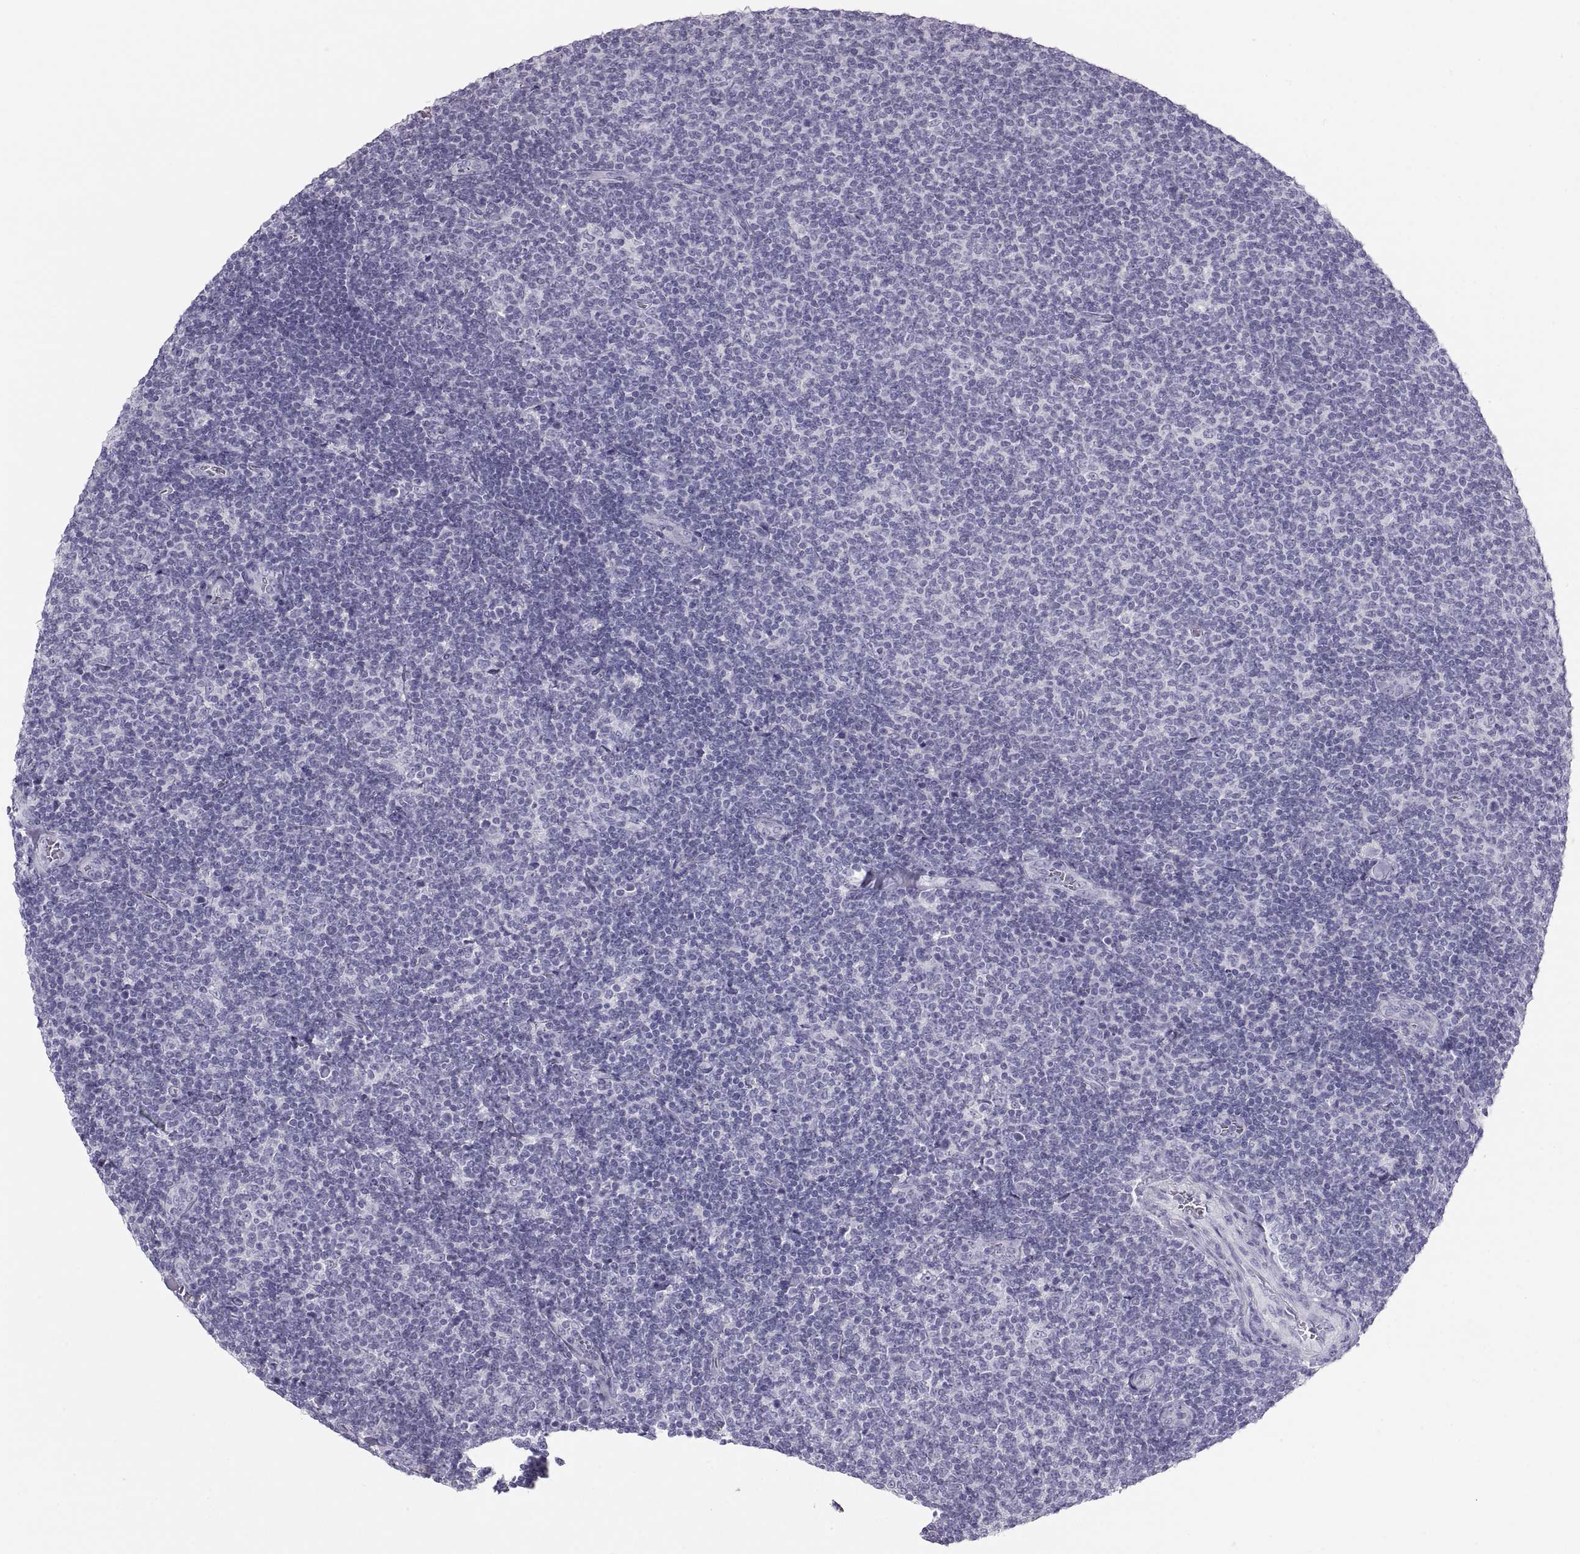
{"staining": {"intensity": "negative", "quantity": "none", "location": "none"}, "tissue": "lymphoma", "cell_type": "Tumor cells", "image_type": "cancer", "snomed": [{"axis": "morphology", "description": "Malignant lymphoma, non-Hodgkin's type, Low grade"}, {"axis": "topography", "description": "Lymph node"}], "caption": "Tumor cells are negative for brown protein staining in malignant lymphoma, non-Hodgkin's type (low-grade).", "gene": "SEMG1", "patient": {"sex": "male", "age": 52}}